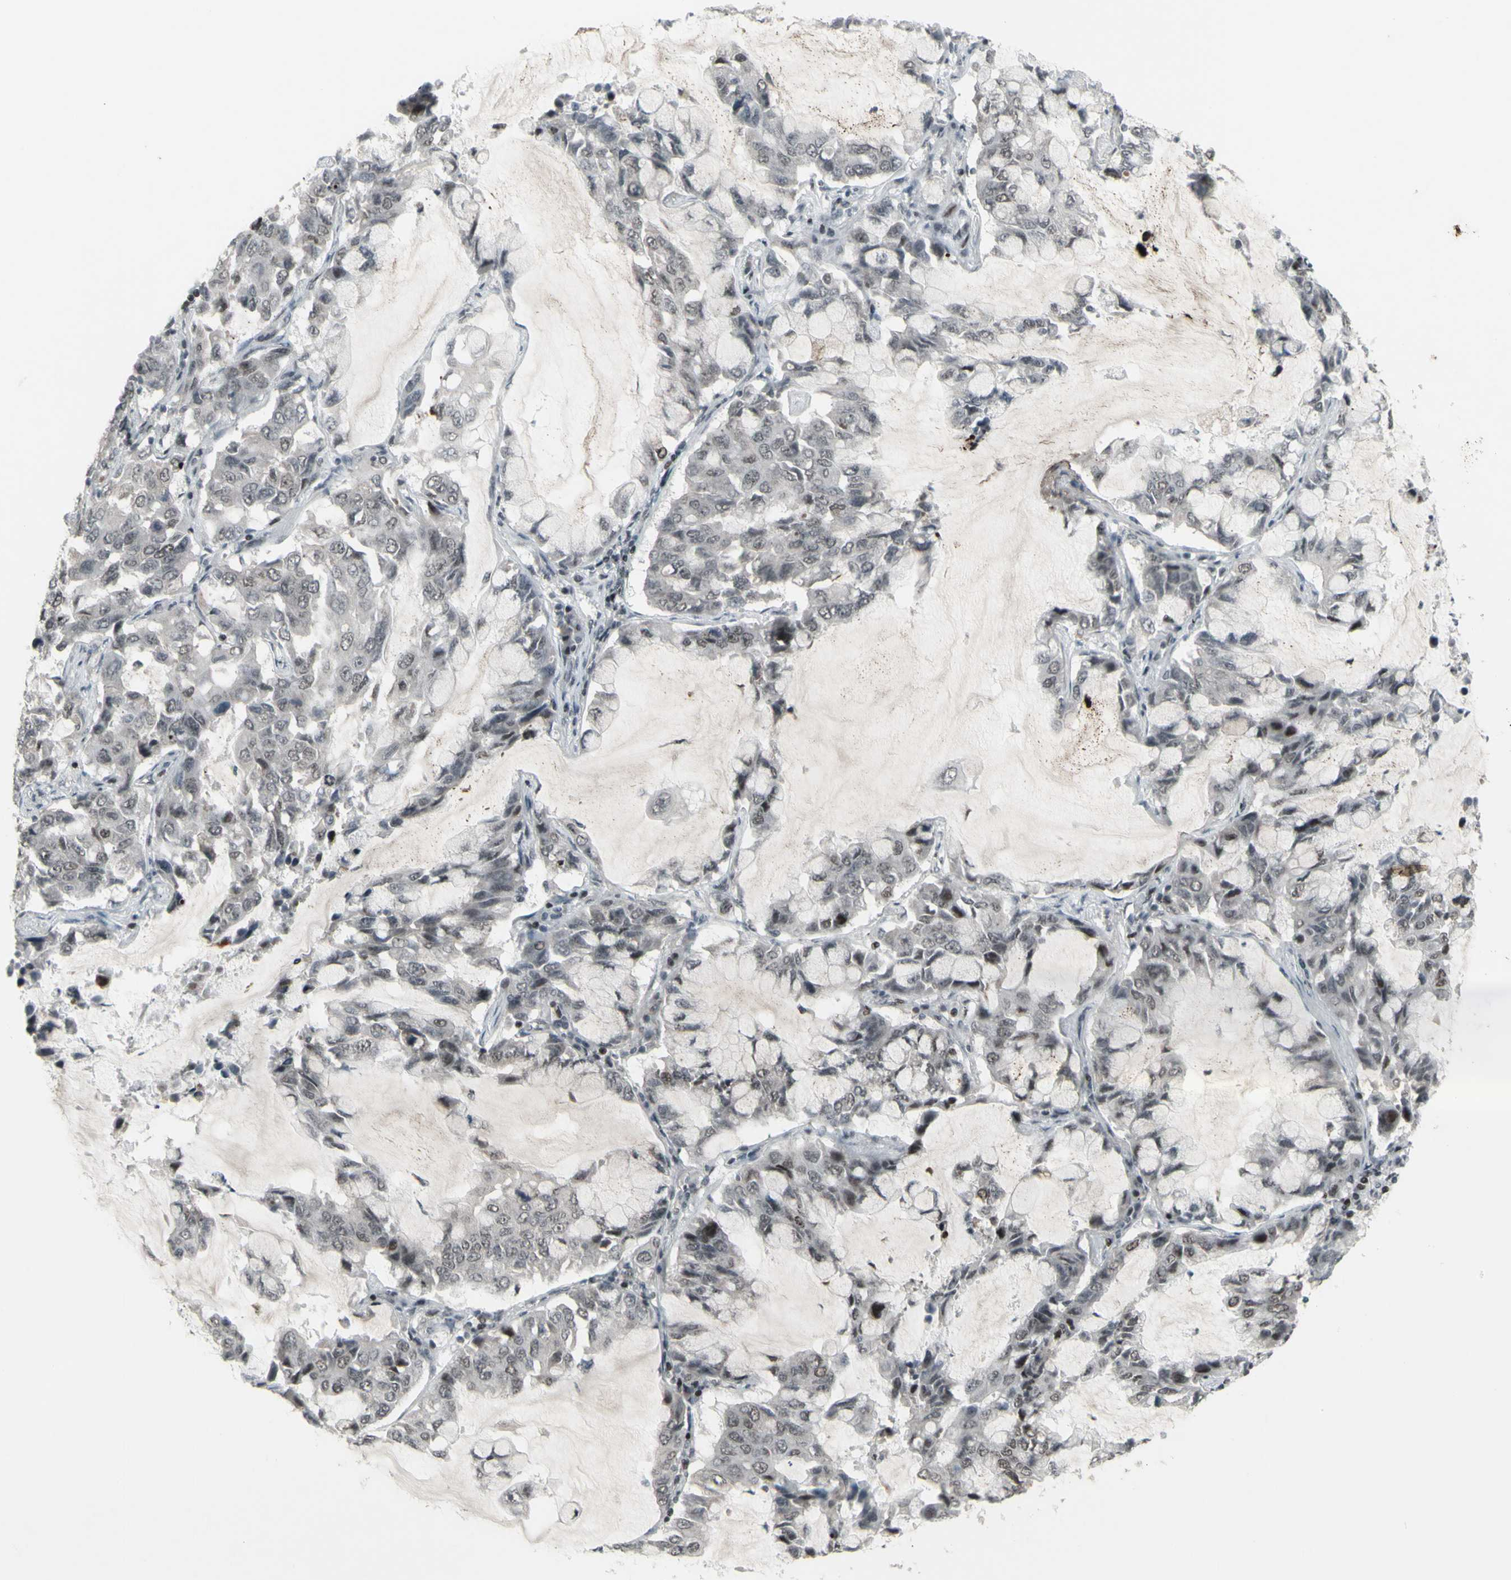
{"staining": {"intensity": "weak", "quantity": "<25%", "location": "nuclear"}, "tissue": "lung cancer", "cell_type": "Tumor cells", "image_type": "cancer", "snomed": [{"axis": "morphology", "description": "Adenocarcinoma, NOS"}, {"axis": "topography", "description": "Lung"}], "caption": "Photomicrograph shows no significant protein expression in tumor cells of lung cancer.", "gene": "SUPT6H", "patient": {"sex": "male", "age": 64}}